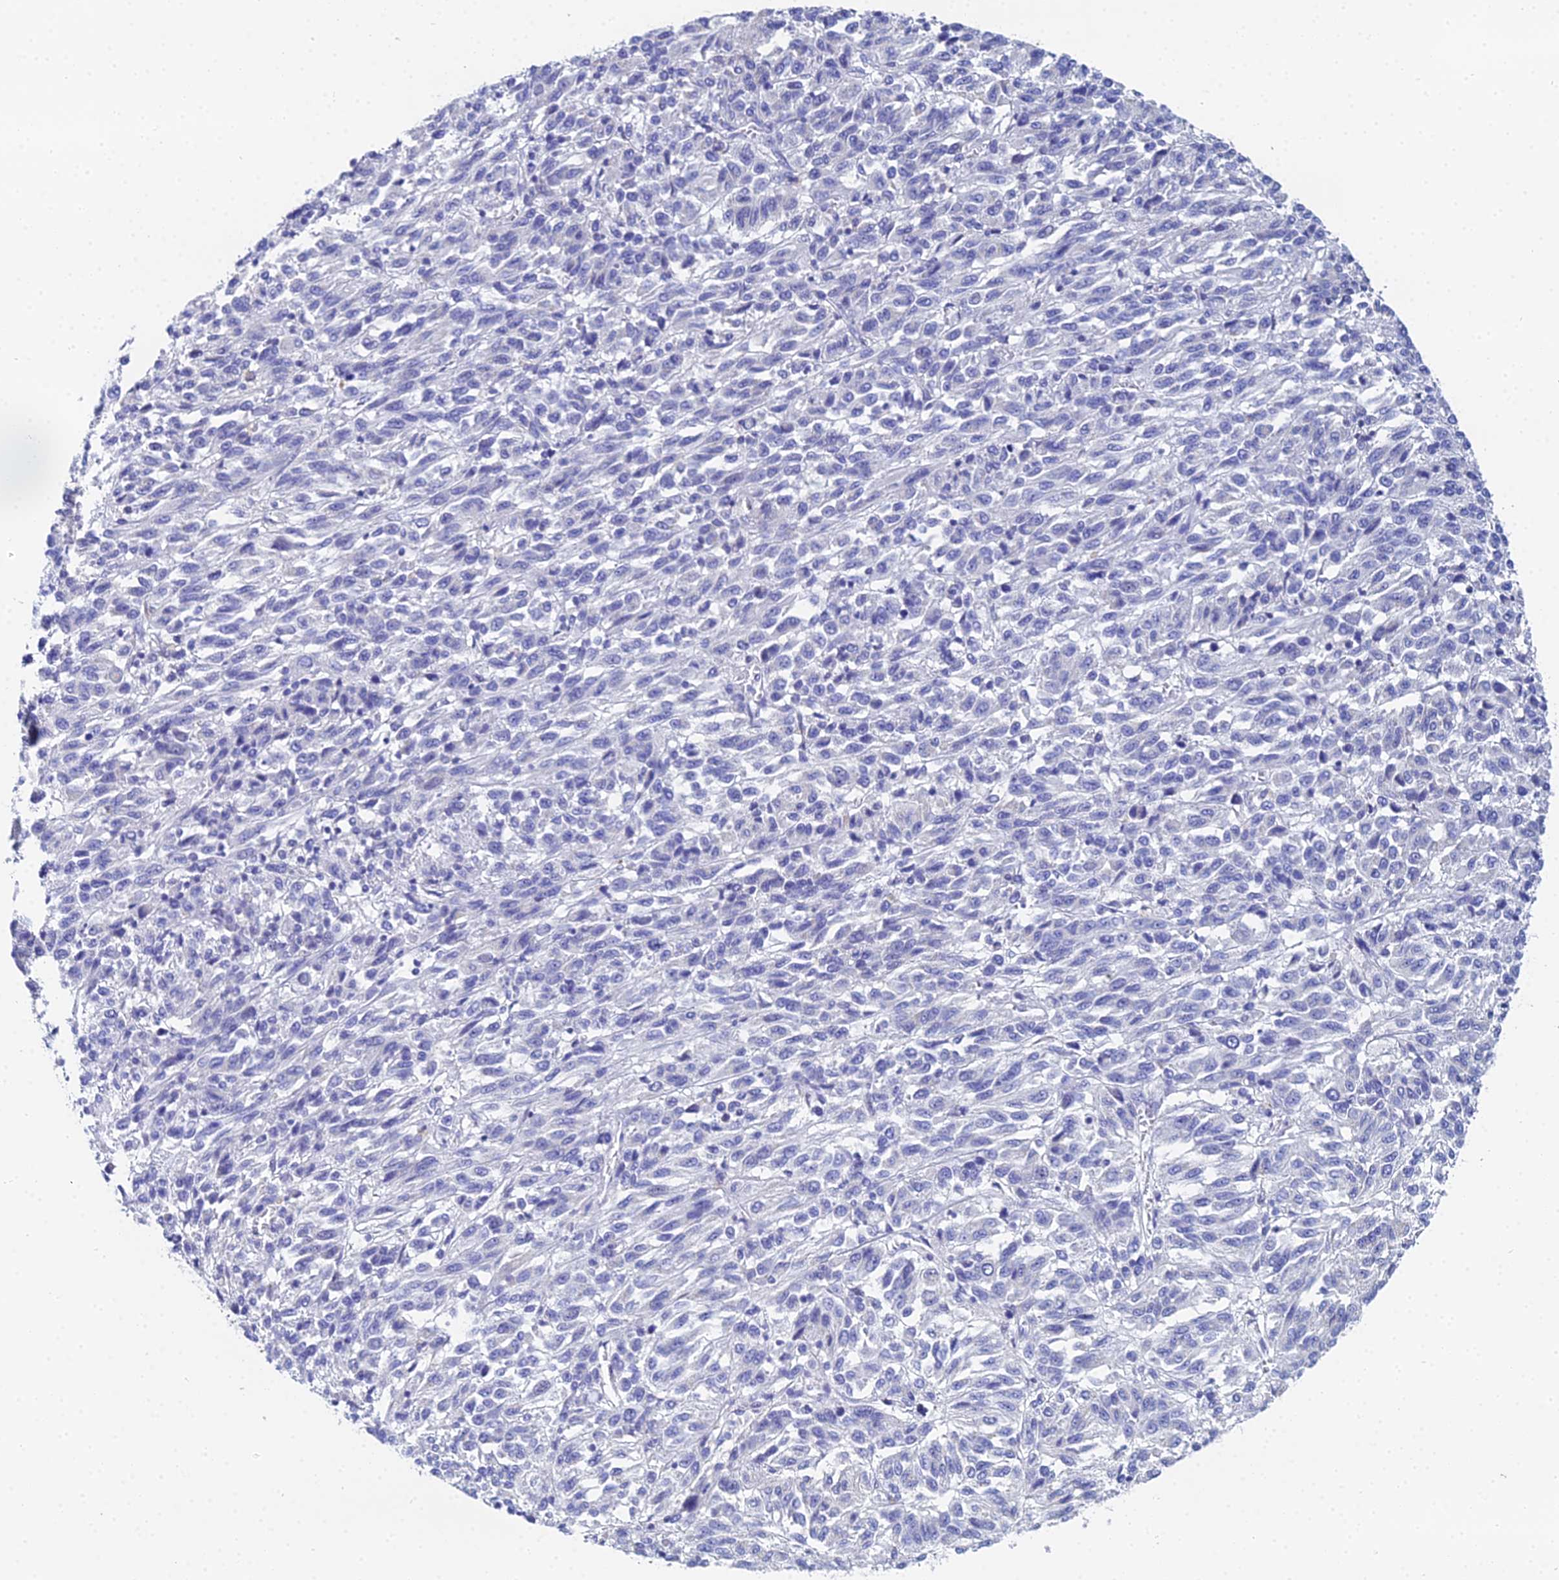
{"staining": {"intensity": "negative", "quantity": "none", "location": "none"}, "tissue": "melanoma", "cell_type": "Tumor cells", "image_type": "cancer", "snomed": [{"axis": "morphology", "description": "Malignant melanoma, Metastatic site"}, {"axis": "topography", "description": "Lung"}], "caption": "Melanoma stained for a protein using IHC demonstrates no staining tumor cells.", "gene": "OCM", "patient": {"sex": "male", "age": 64}}